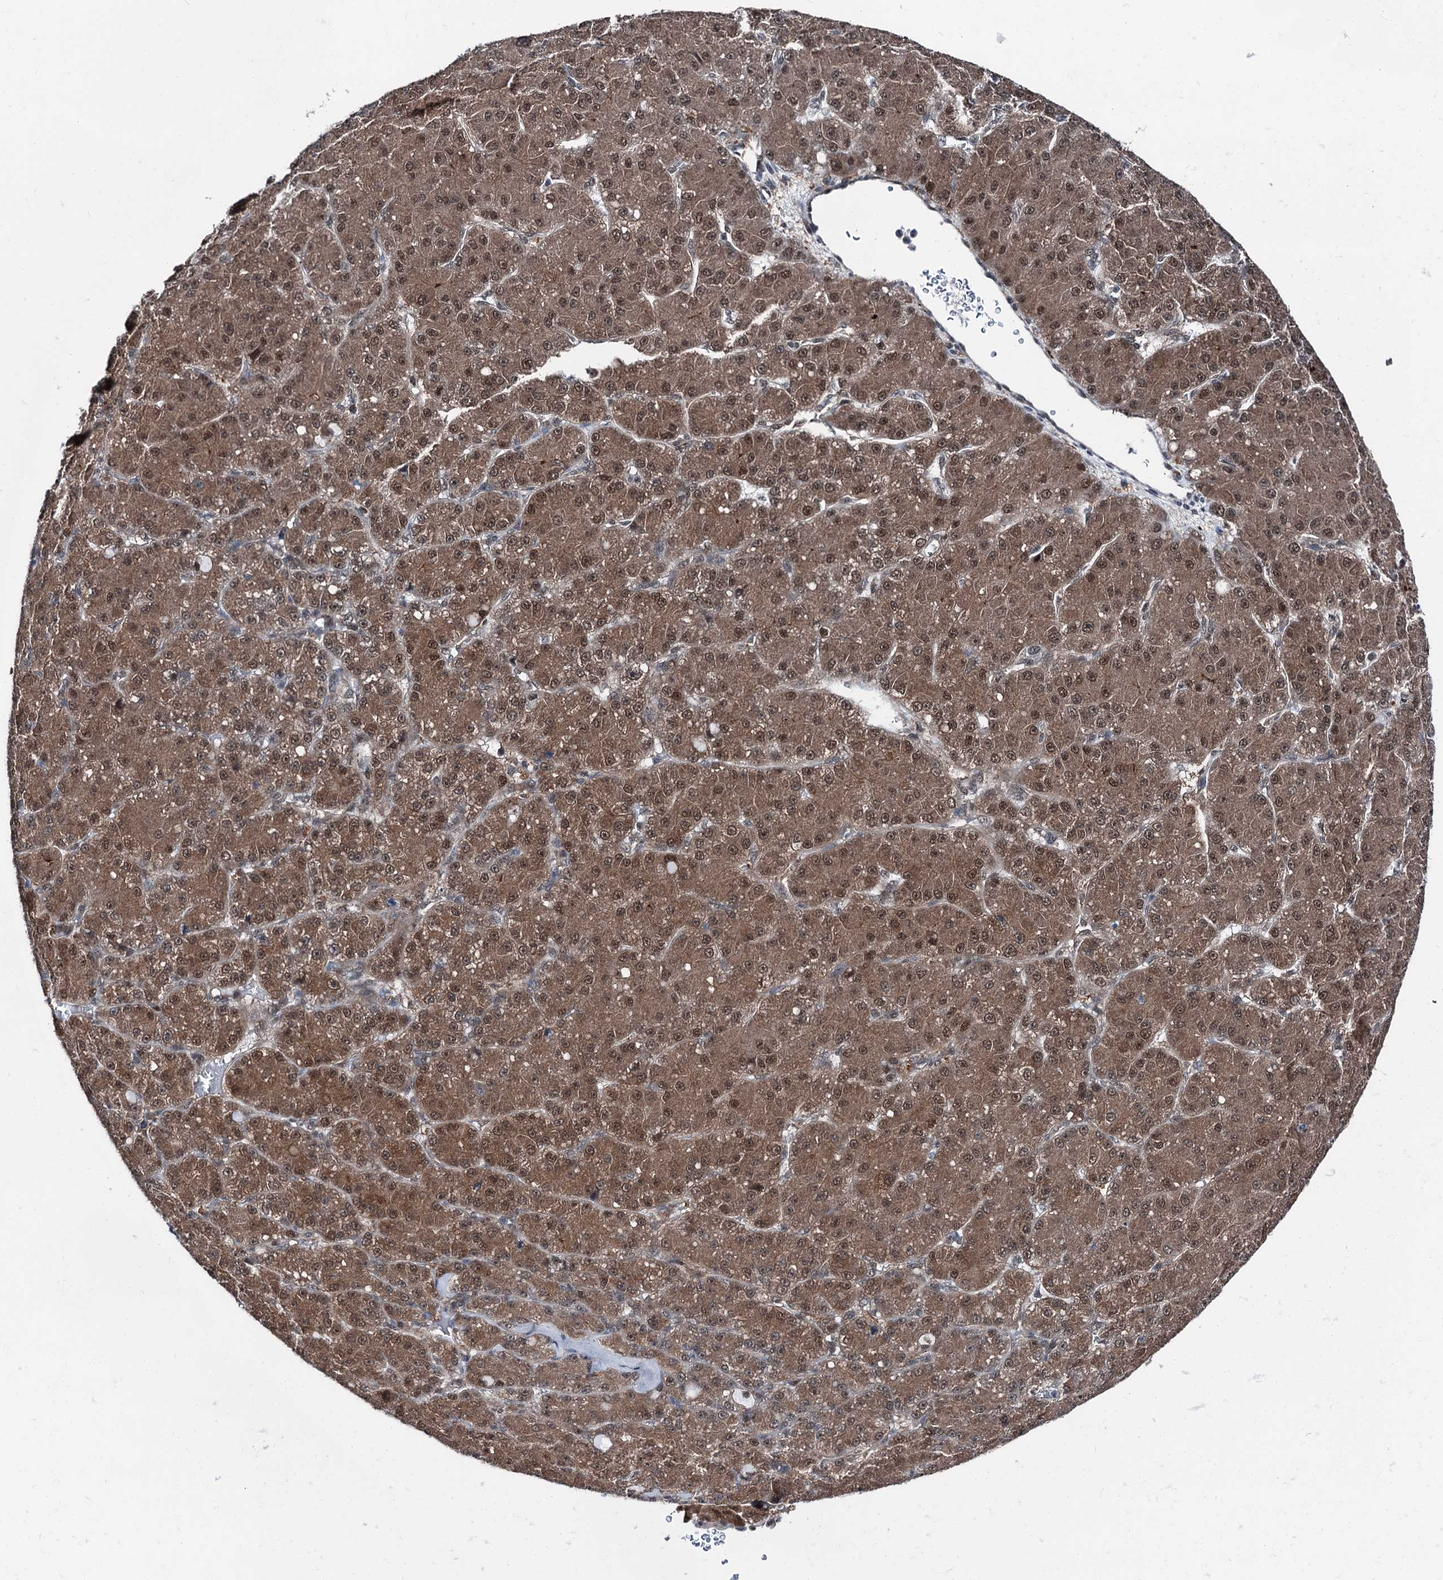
{"staining": {"intensity": "moderate", "quantity": ">75%", "location": "cytoplasmic/membranous,nuclear"}, "tissue": "liver cancer", "cell_type": "Tumor cells", "image_type": "cancer", "snomed": [{"axis": "morphology", "description": "Carcinoma, Hepatocellular, NOS"}, {"axis": "topography", "description": "Liver"}], "caption": "Hepatocellular carcinoma (liver) tissue displays moderate cytoplasmic/membranous and nuclear positivity in approximately >75% of tumor cells, visualized by immunohistochemistry.", "gene": "PSMD13", "patient": {"sex": "male", "age": 67}}